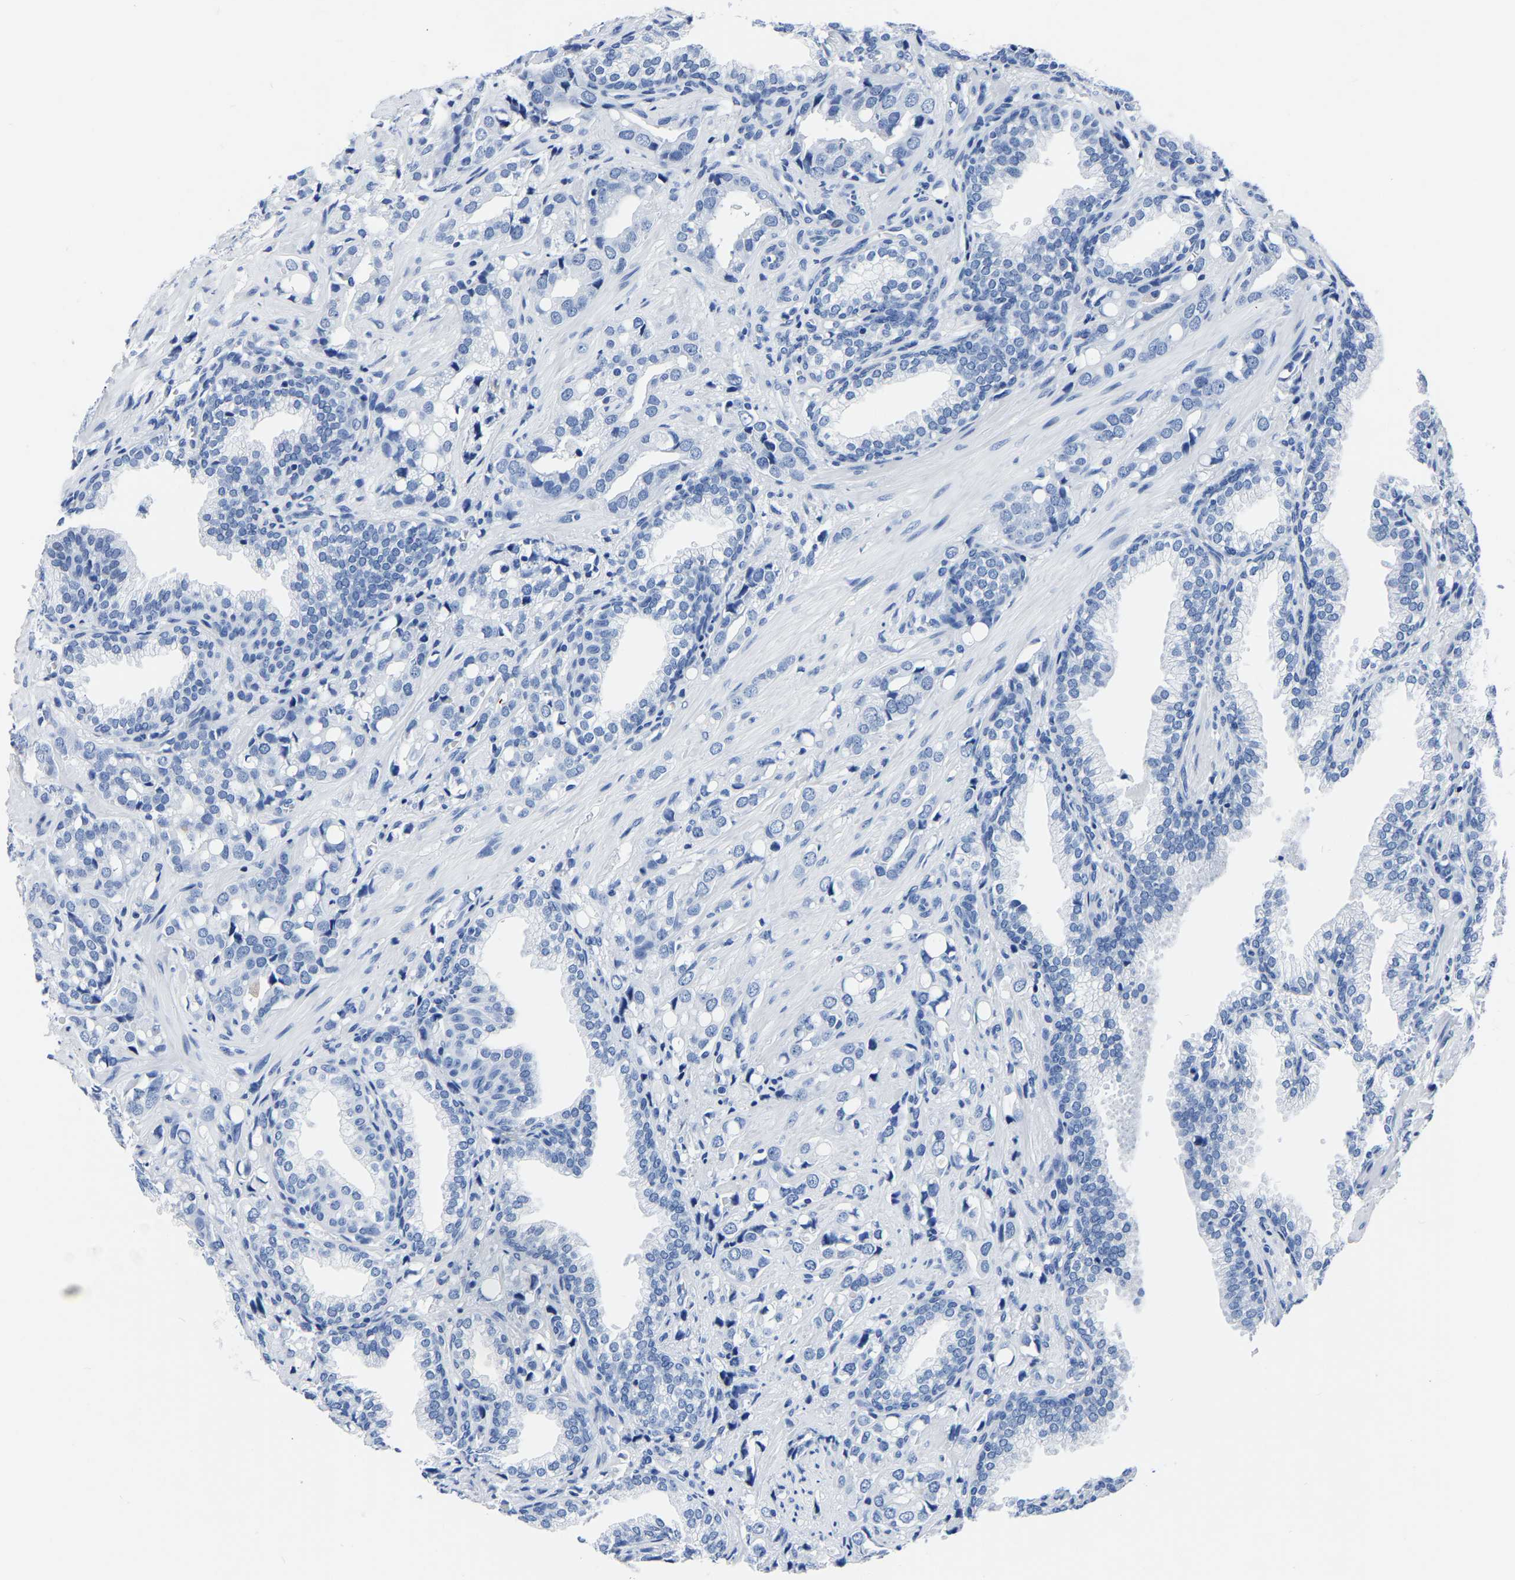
{"staining": {"intensity": "negative", "quantity": "none", "location": "none"}, "tissue": "prostate cancer", "cell_type": "Tumor cells", "image_type": "cancer", "snomed": [{"axis": "morphology", "description": "Adenocarcinoma, High grade"}, {"axis": "topography", "description": "Prostate"}], "caption": "DAB immunohistochemical staining of prostate cancer shows no significant positivity in tumor cells.", "gene": "IMPG2", "patient": {"sex": "male", "age": 52}}